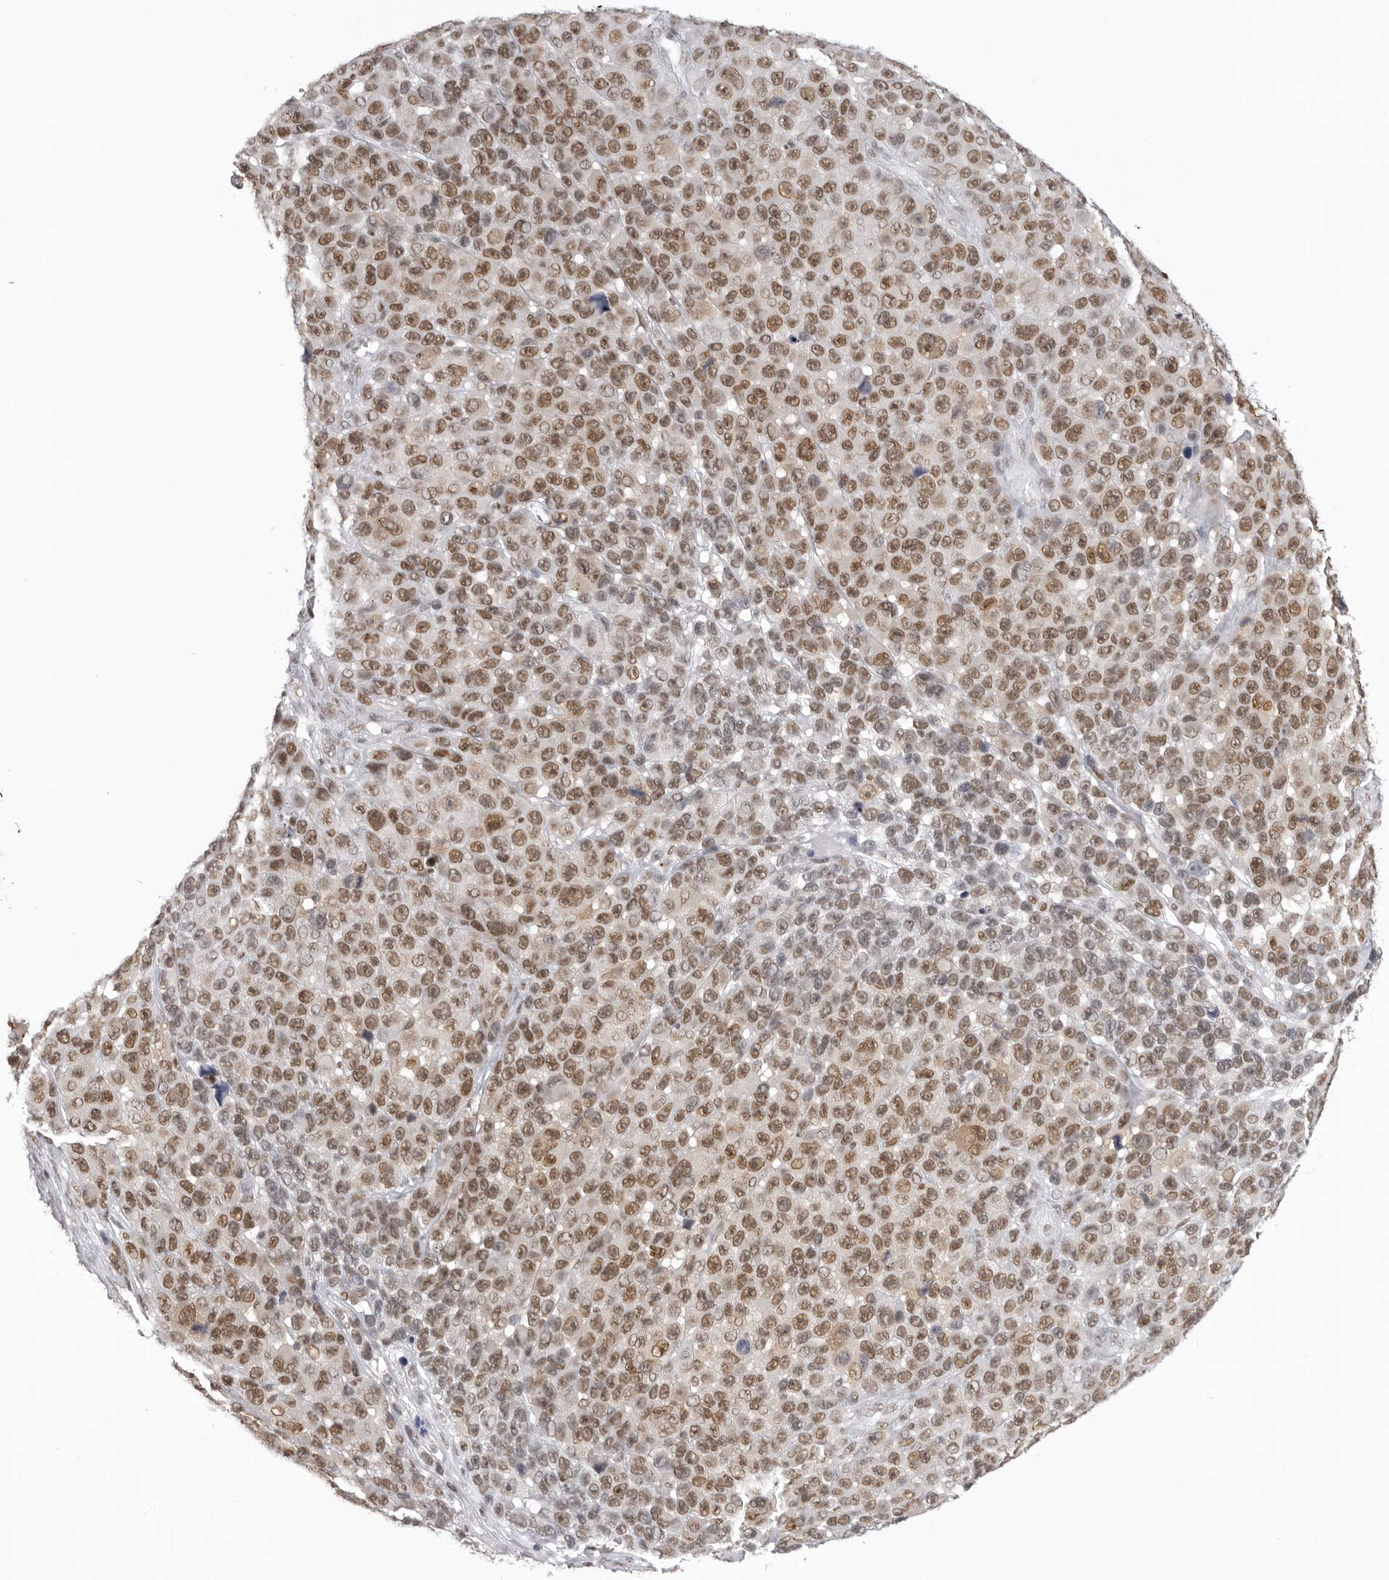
{"staining": {"intensity": "moderate", "quantity": ">75%", "location": "nuclear"}, "tissue": "melanoma", "cell_type": "Tumor cells", "image_type": "cancer", "snomed": [{"axis": "morphology", "description": "Malignant melanoma, NOS"}, {"axis": "topography", "description": "Skin"}], "caption": "Immunohistochemical staining of human malignant melanoma reveals moderate nuclear protein expression in approximately >75% of tumor cells. (Stains: DAB in brown, nuclei in blue, Microscopy: brightfield microscopy at high magnification).", "gene": "RPA2", "patient": {"sex": "male", "age": 53}}